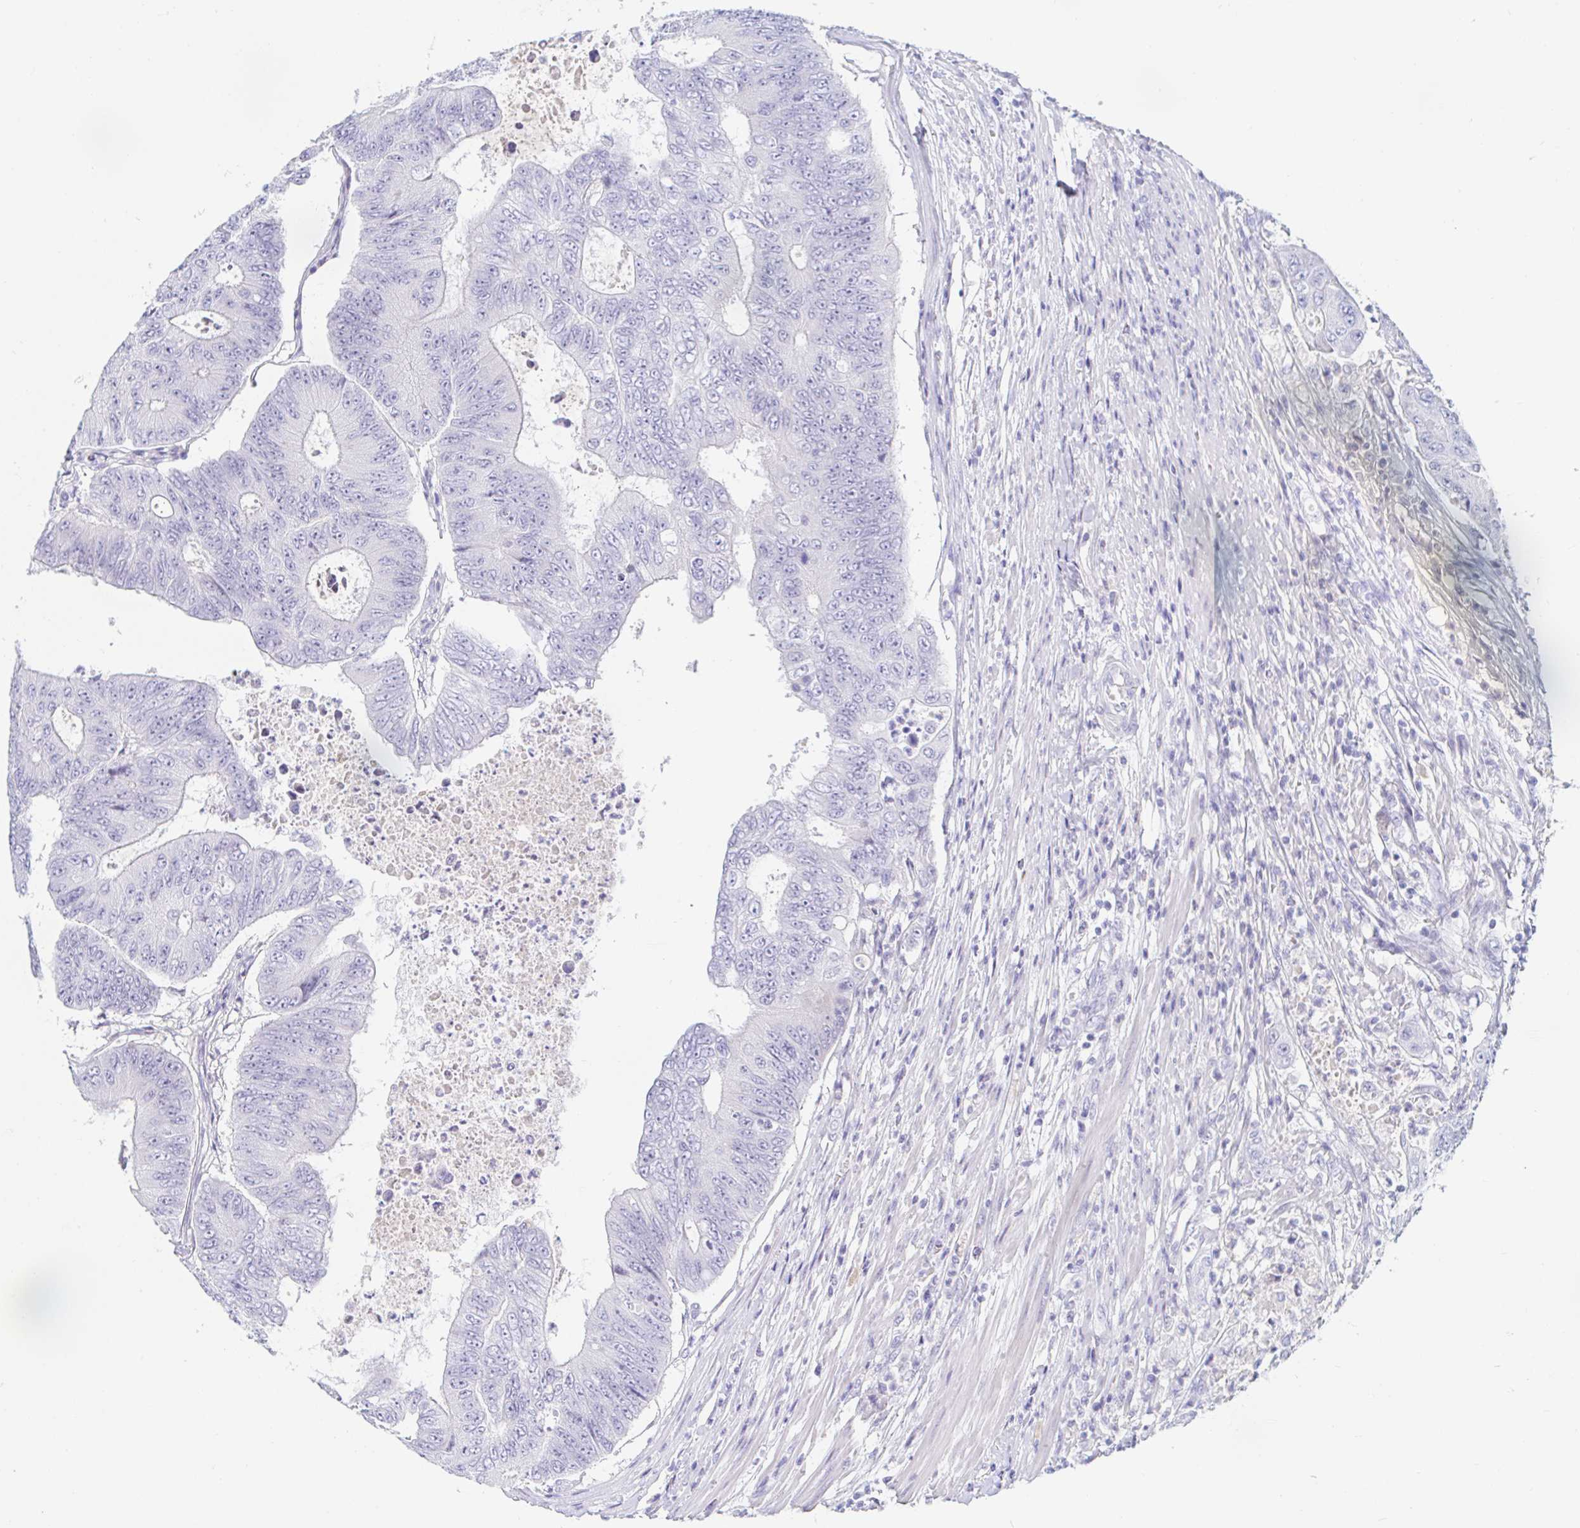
{"staining": {"intensity": "negative", "quantity": "none", "location": "none"}, "tissue": "colorectal cancer", "cell_type": "Tumor cells", "image_type": "cancer", "snomed": [{"axis": "morphology", "description": "Adenocarcinoma, NOS"}, {"axis": "topography", "description": "Colon"}], "caption": "Immunohistochemical staining of human colorectal cancer shows no significant positivity in tumor cells.", "gene": "TEX44", "patient": {"sex": "female", "age": 48}}